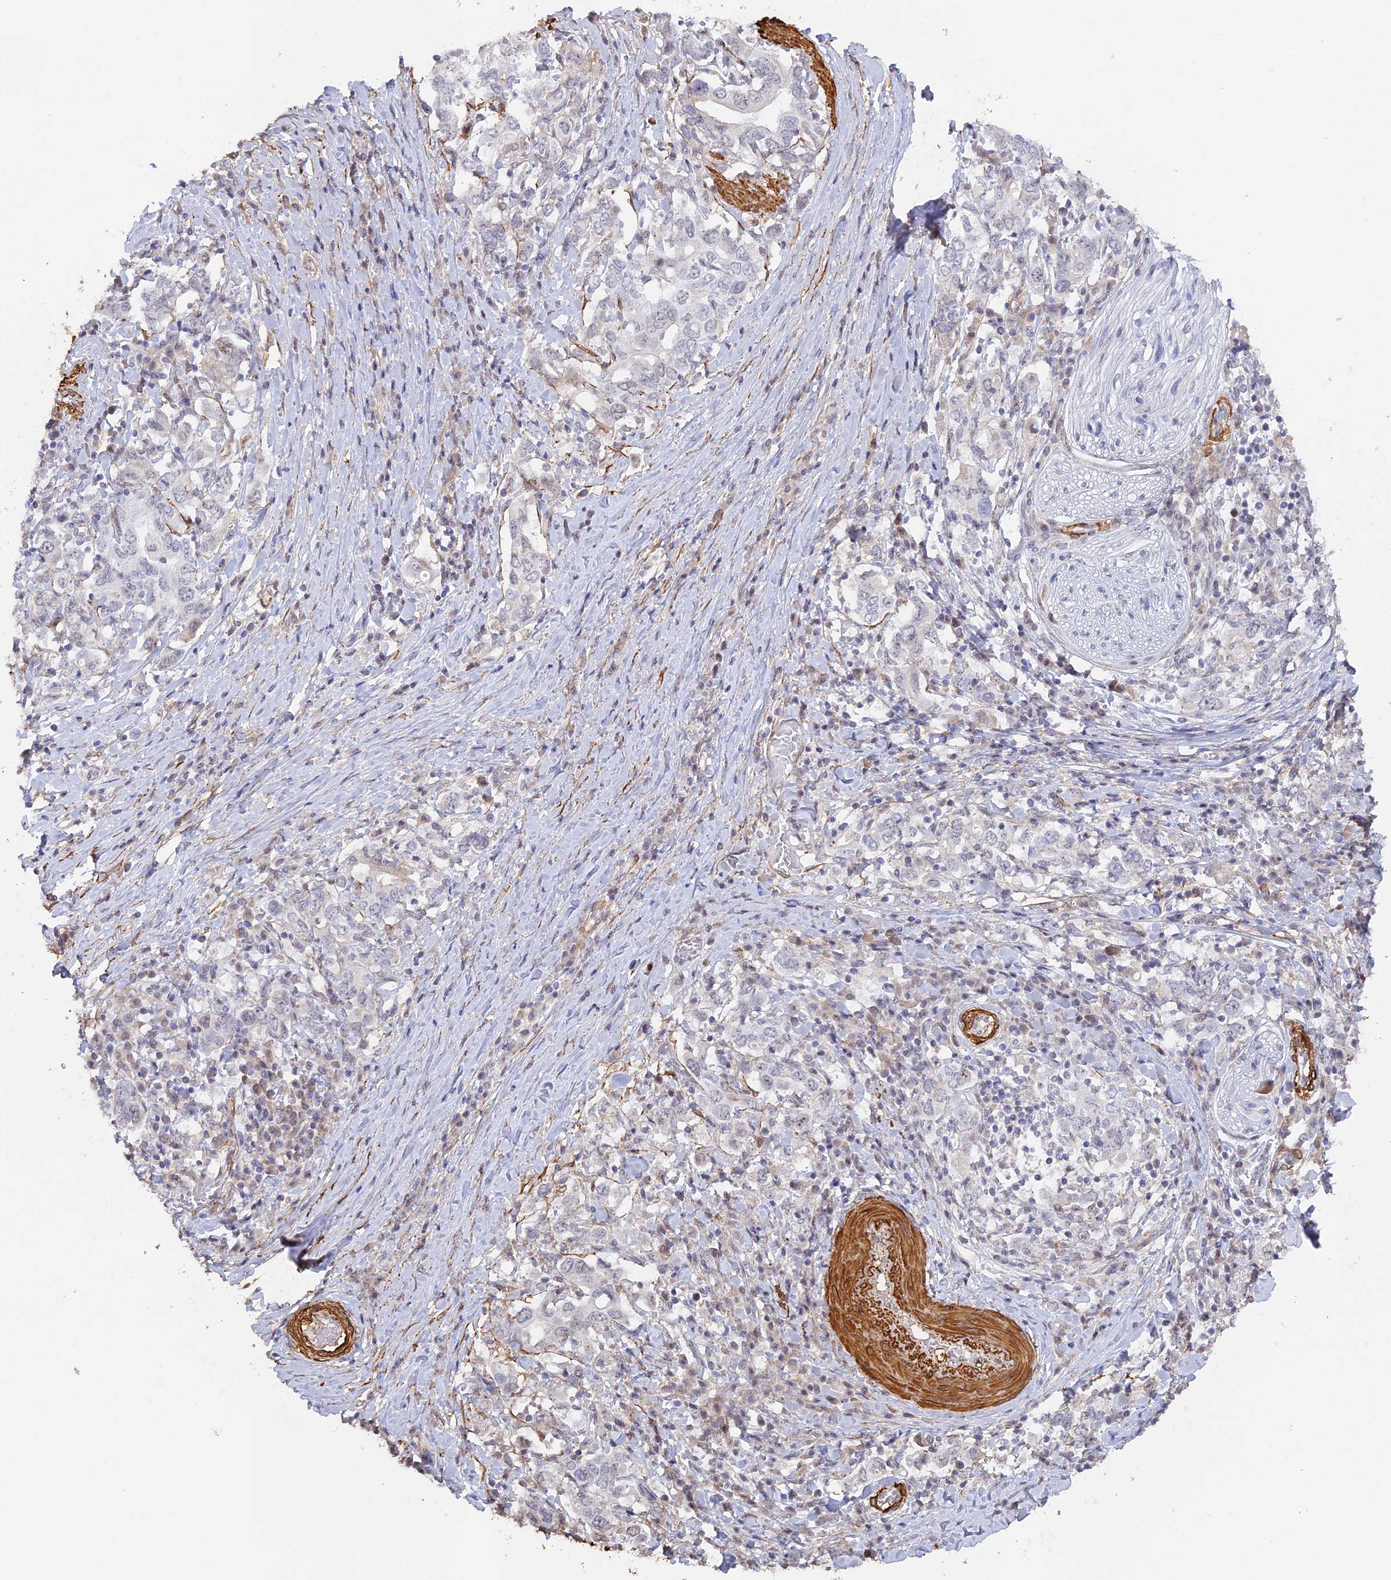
{"staining": {"intensity": "negative", "quantity": "none", "location": "none"}, "tissue": "stomach cancer", "cell_type": "Tumor cells", "image_type": "cancer", "snomed": [{"axis": "morphology", "description": "Adenocarcinoma, NOS"}, {"axis": "topography", "description": "Stomach, upper"}, {"axis": "topography", "description": "Stomach"}], "caption": "Micrograph shows no protein staining in tumor cells of adenocarcinoma (stomach) tissue.", "gene": "CCDC154", "patient": {"sex": "male", "age": 62}}